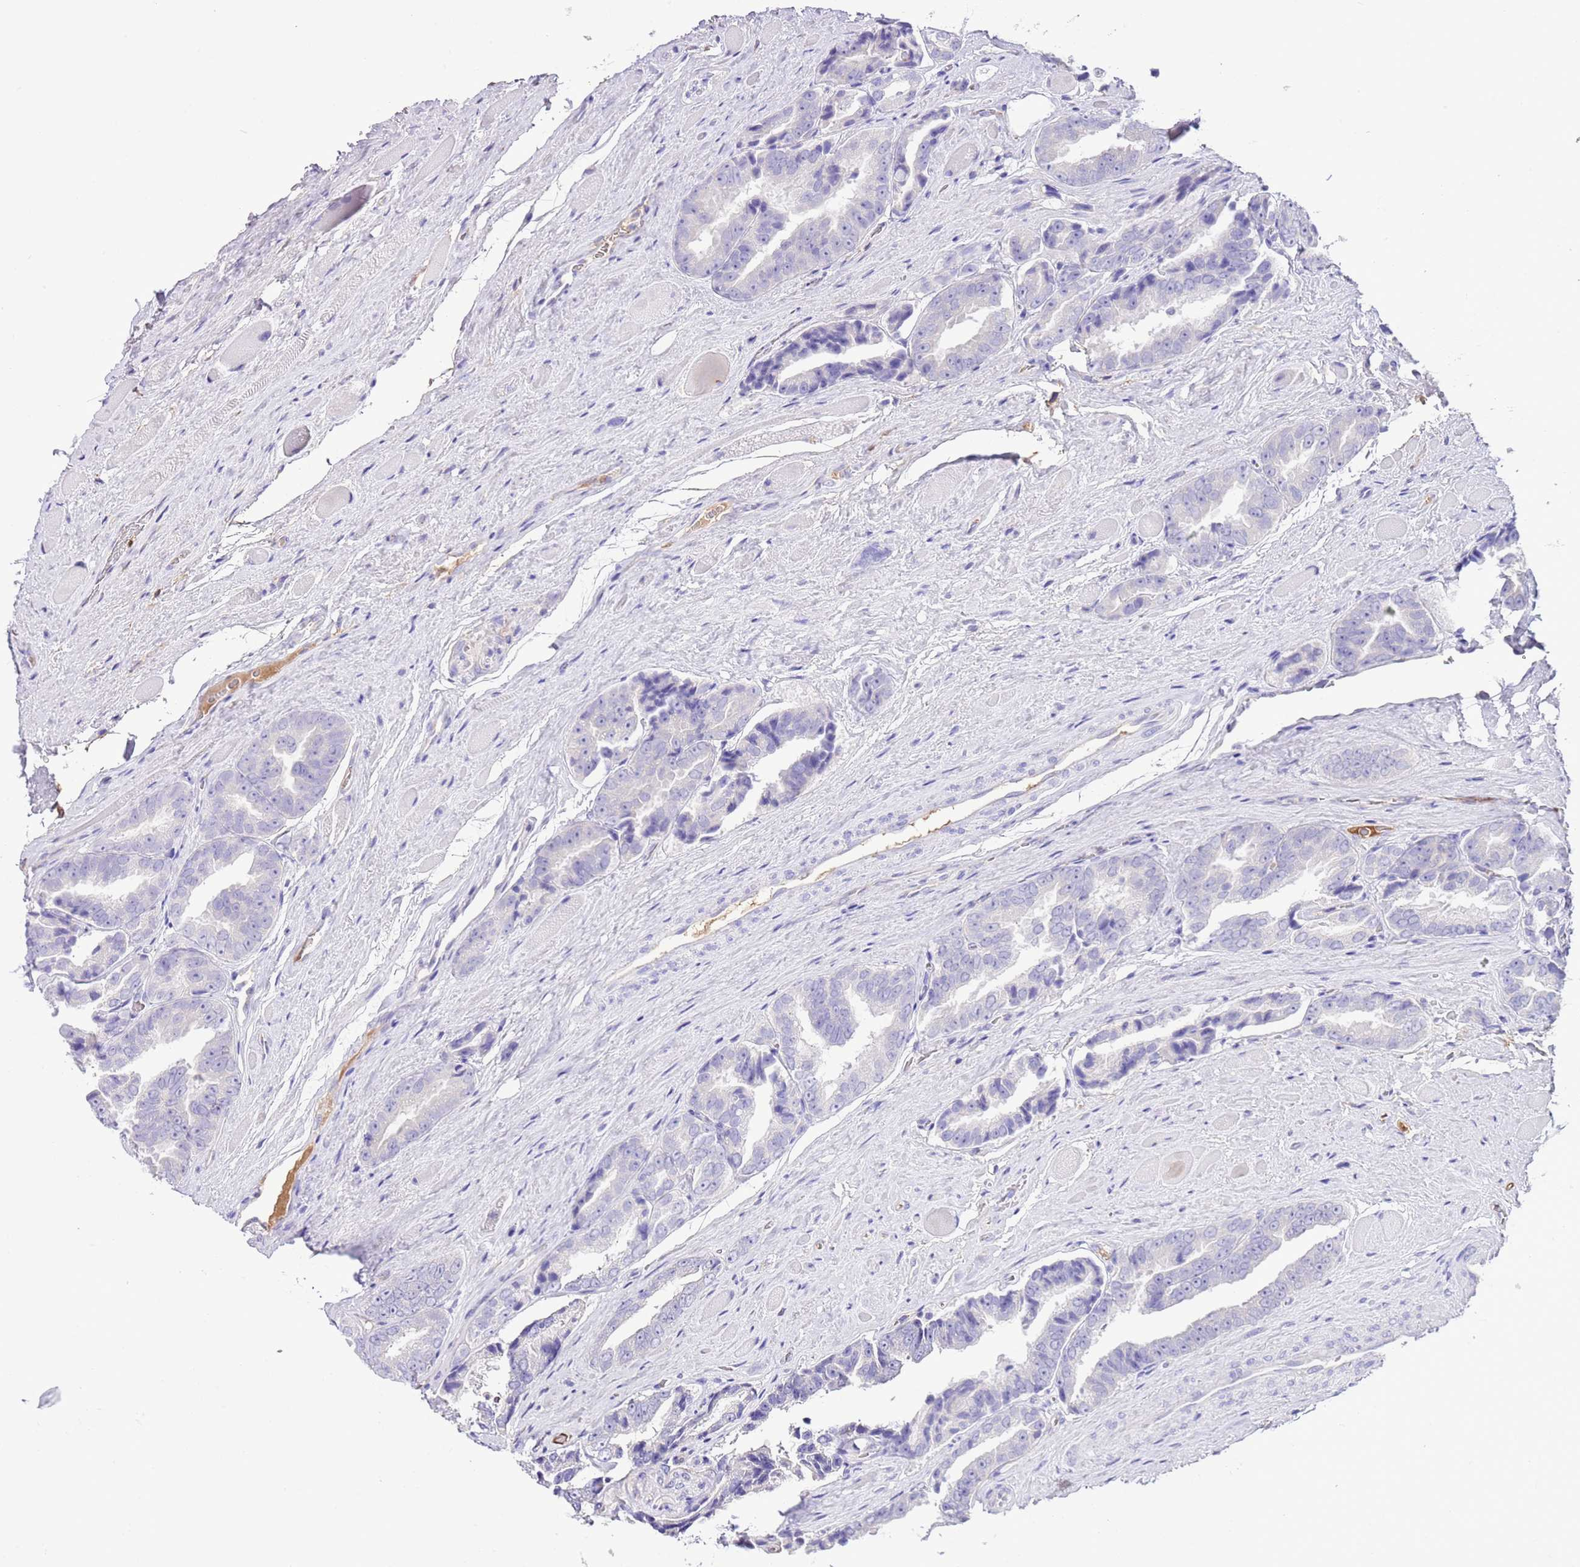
{"staining": {"intensity": "negative", "quantity": "none", "location": "none"}, "tissue": "prostate cancer", "cell_type": "Tumor cells", "image_type": "cancer", "snomed": [{"axis": "morphology", "description": "Adenocarcinoma, High grade"}, {"axis": "topography", "description": "Prostate"}], "caption": "Immunohistochemistry (IHC) histopathology image of neoplastic tissue: prostate cancer stained with DAB (3,3'-diaminobenzidine) shows no significant protein expression in tumor cells.", "gene": "IGF1", "patient": {"sex": "male", "age": 72}}